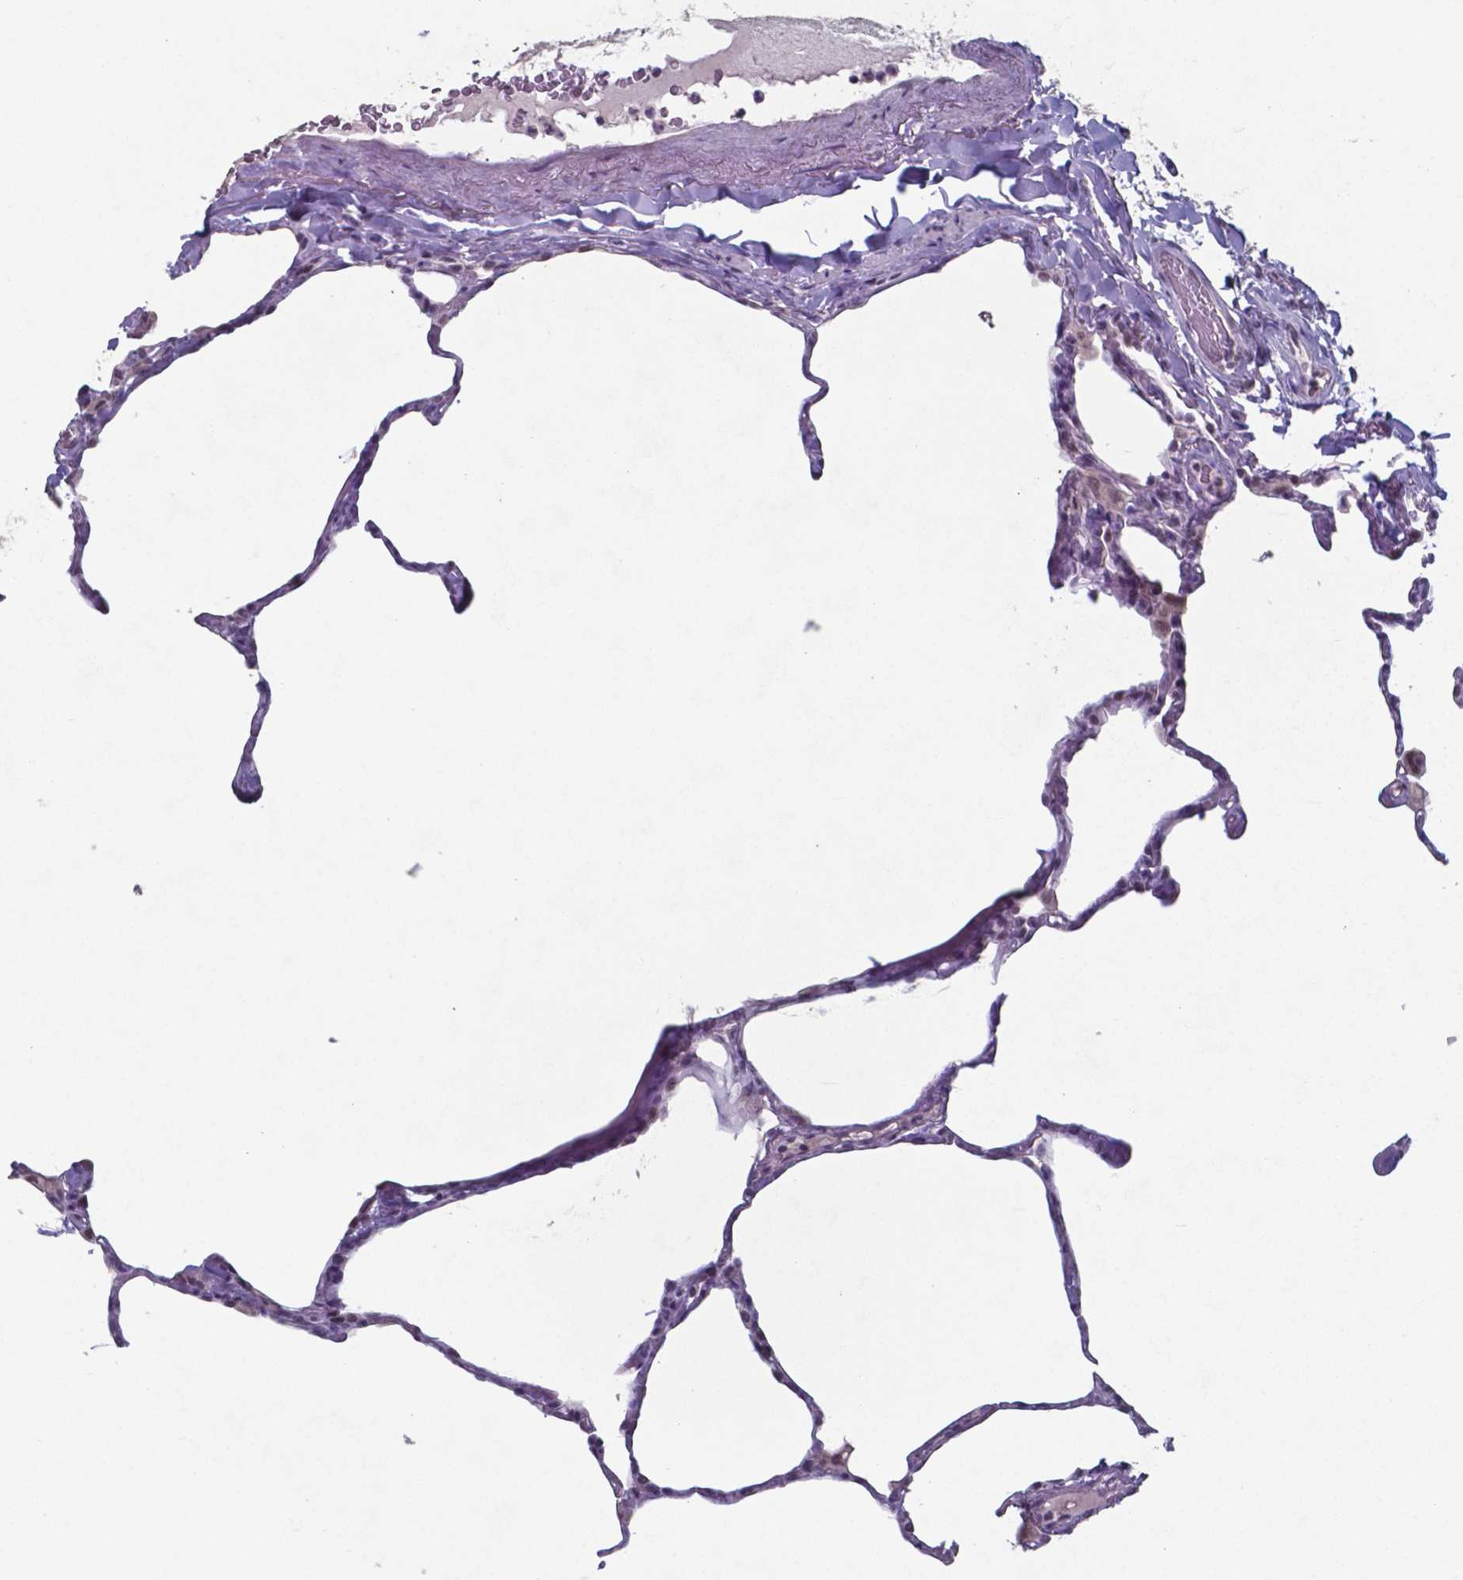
{"staining": {"intensity": "negative", "quantity": "none", "location": "none"}, "tissue": "lung", "cell_type": "Alveolar cells", "image_type": "normal", "snomed": [{"axis": "morphology", "description": "Normal tissue, NOS"}, {"axis": "topography", "description": "Lung"}], "caption": "This is an IHC image of normal lung. There is no positivity in alveolar cells.", "gene": "TDP2", "patient": {"sex": "male", "age": 65}}